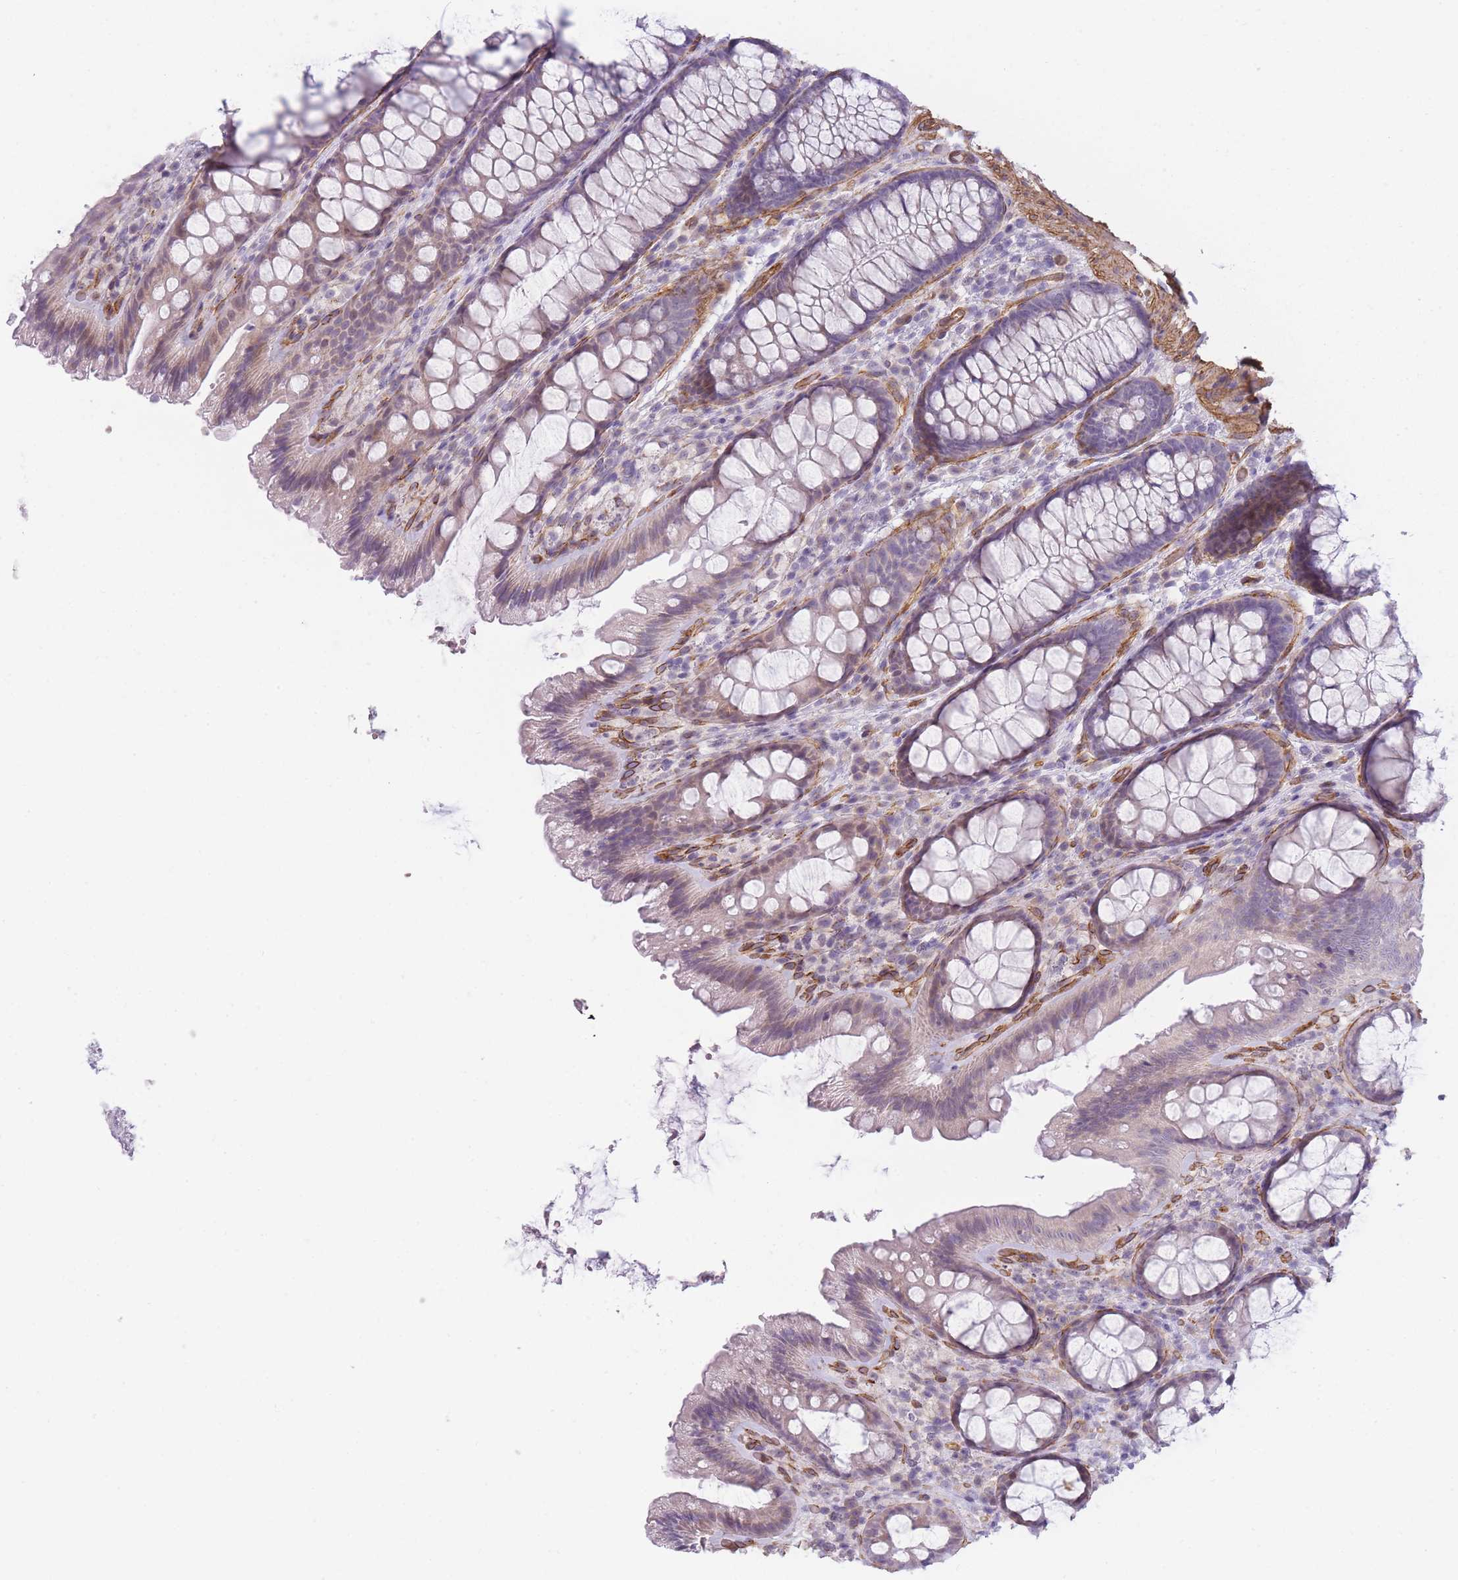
{"staining": {"intensity": "weak", "quantity": "<25%", "location": "cytoplasmic/membranous"}, "tissue": "colon", "cell_type": "Glandular cells", "image_type": "normal", "snomed": [{"axis": "morphology", "description": "Normal tissue, NOS"}, {"axis": "topography", "description": "Colon"}], "caption": "Unremarkable colon was stained to show a protein in brown. There is no significant expression in glandular cells. (DAB (3,3'-diaminobenzidine) IHC, high magnification).", "gene": "OR6B2", "patient": {"sex": "male", "age": 46}}